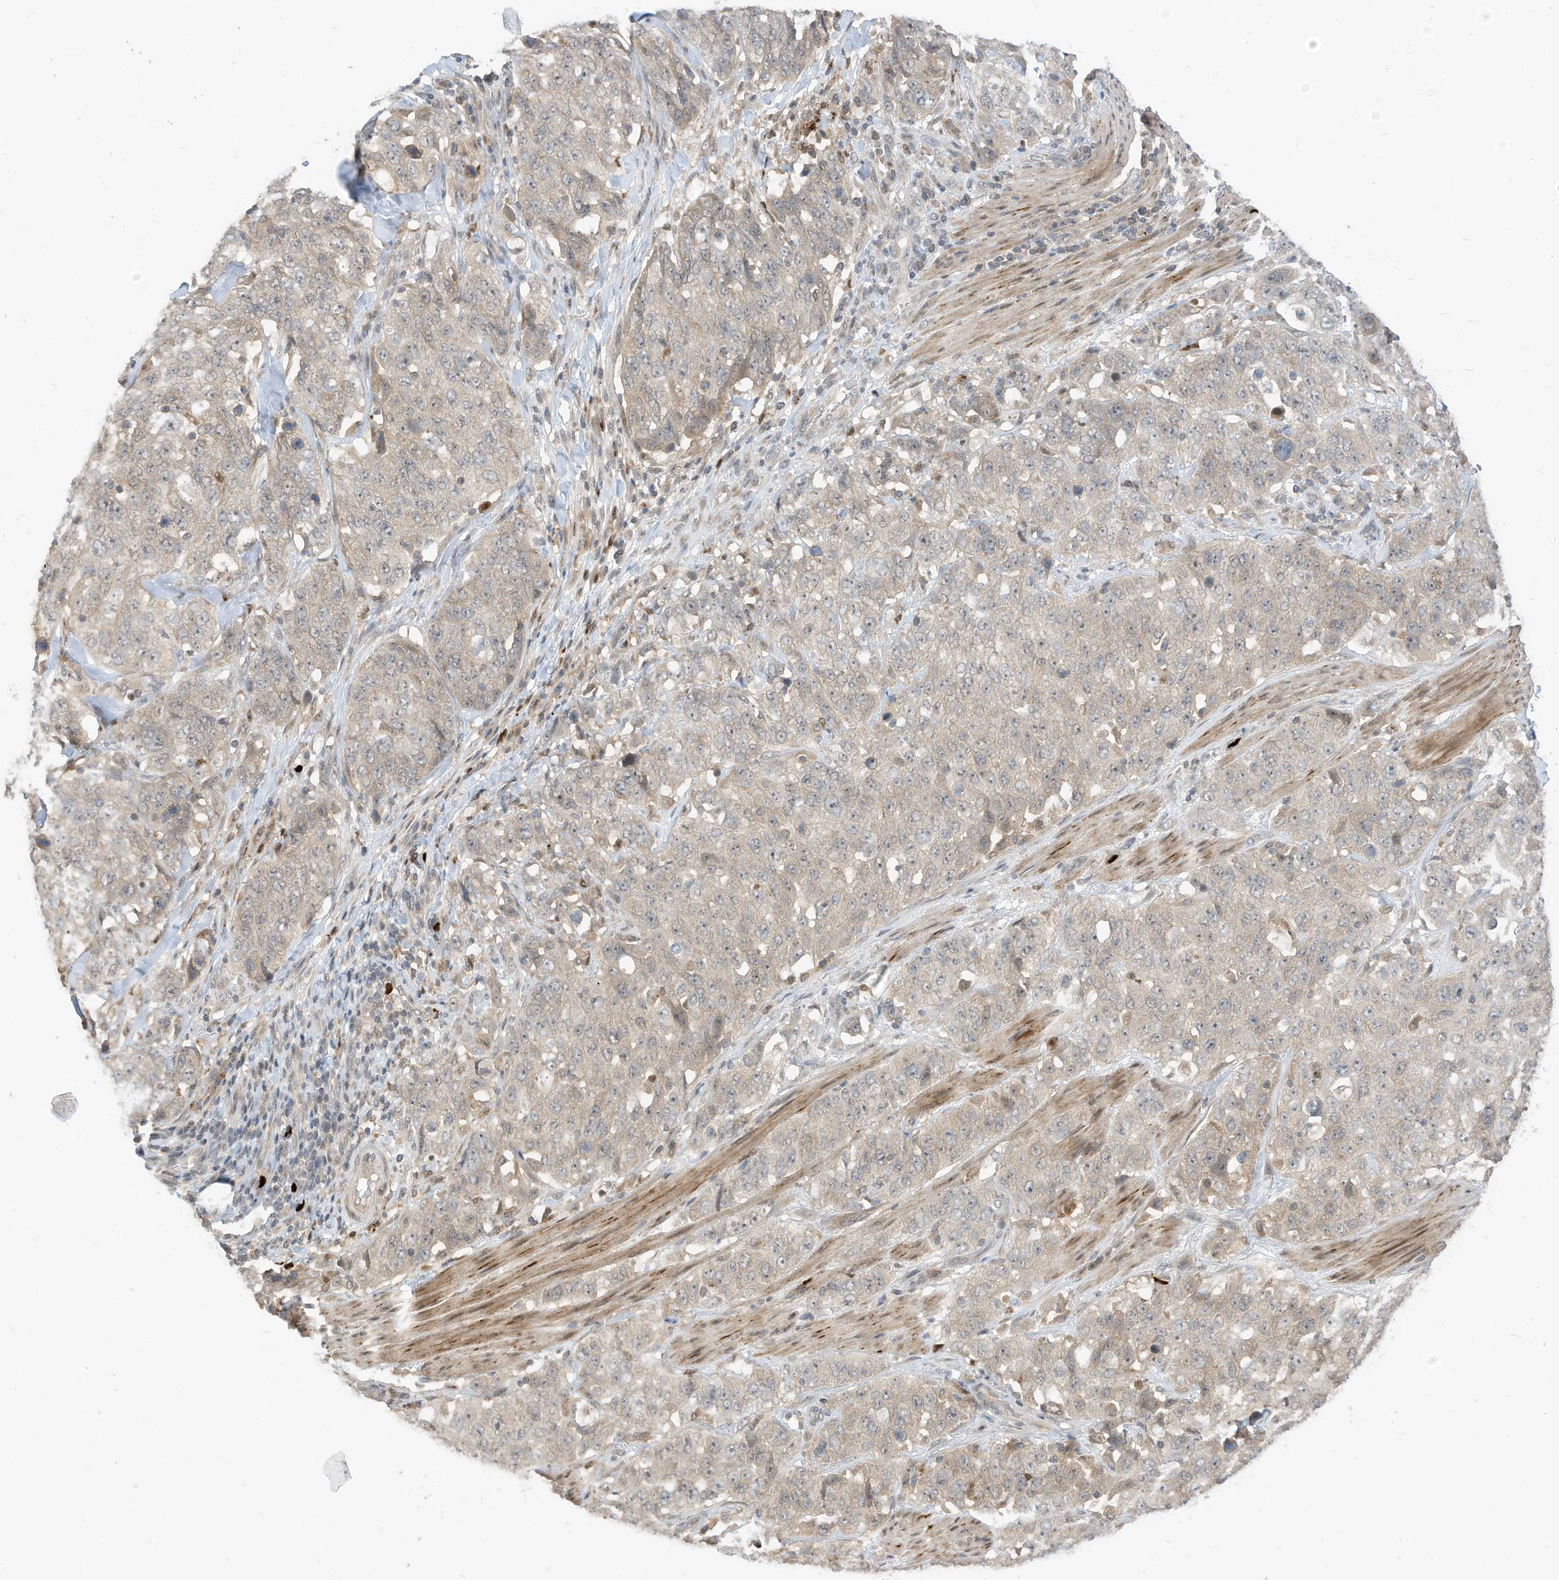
{"staining": {"intensity": "negative", "quantity": "none", "location": "none"}, "tissue": "stomach cancer", "cell_type": "Tumor cells", "image_type": "cancer", "snomed": [{"axis": "morphology", "description": "Adenocarcinoma, NOS"}, {"axis": "topography", "description": "Stomach"}], "caption": "Stomach cancer (adenocarcinoma) was stained to show a protein in brown. There is no significant staining in tumor cells.", "gene": "CNKSR1", "patient": {"sex": "male", "age": 48}}